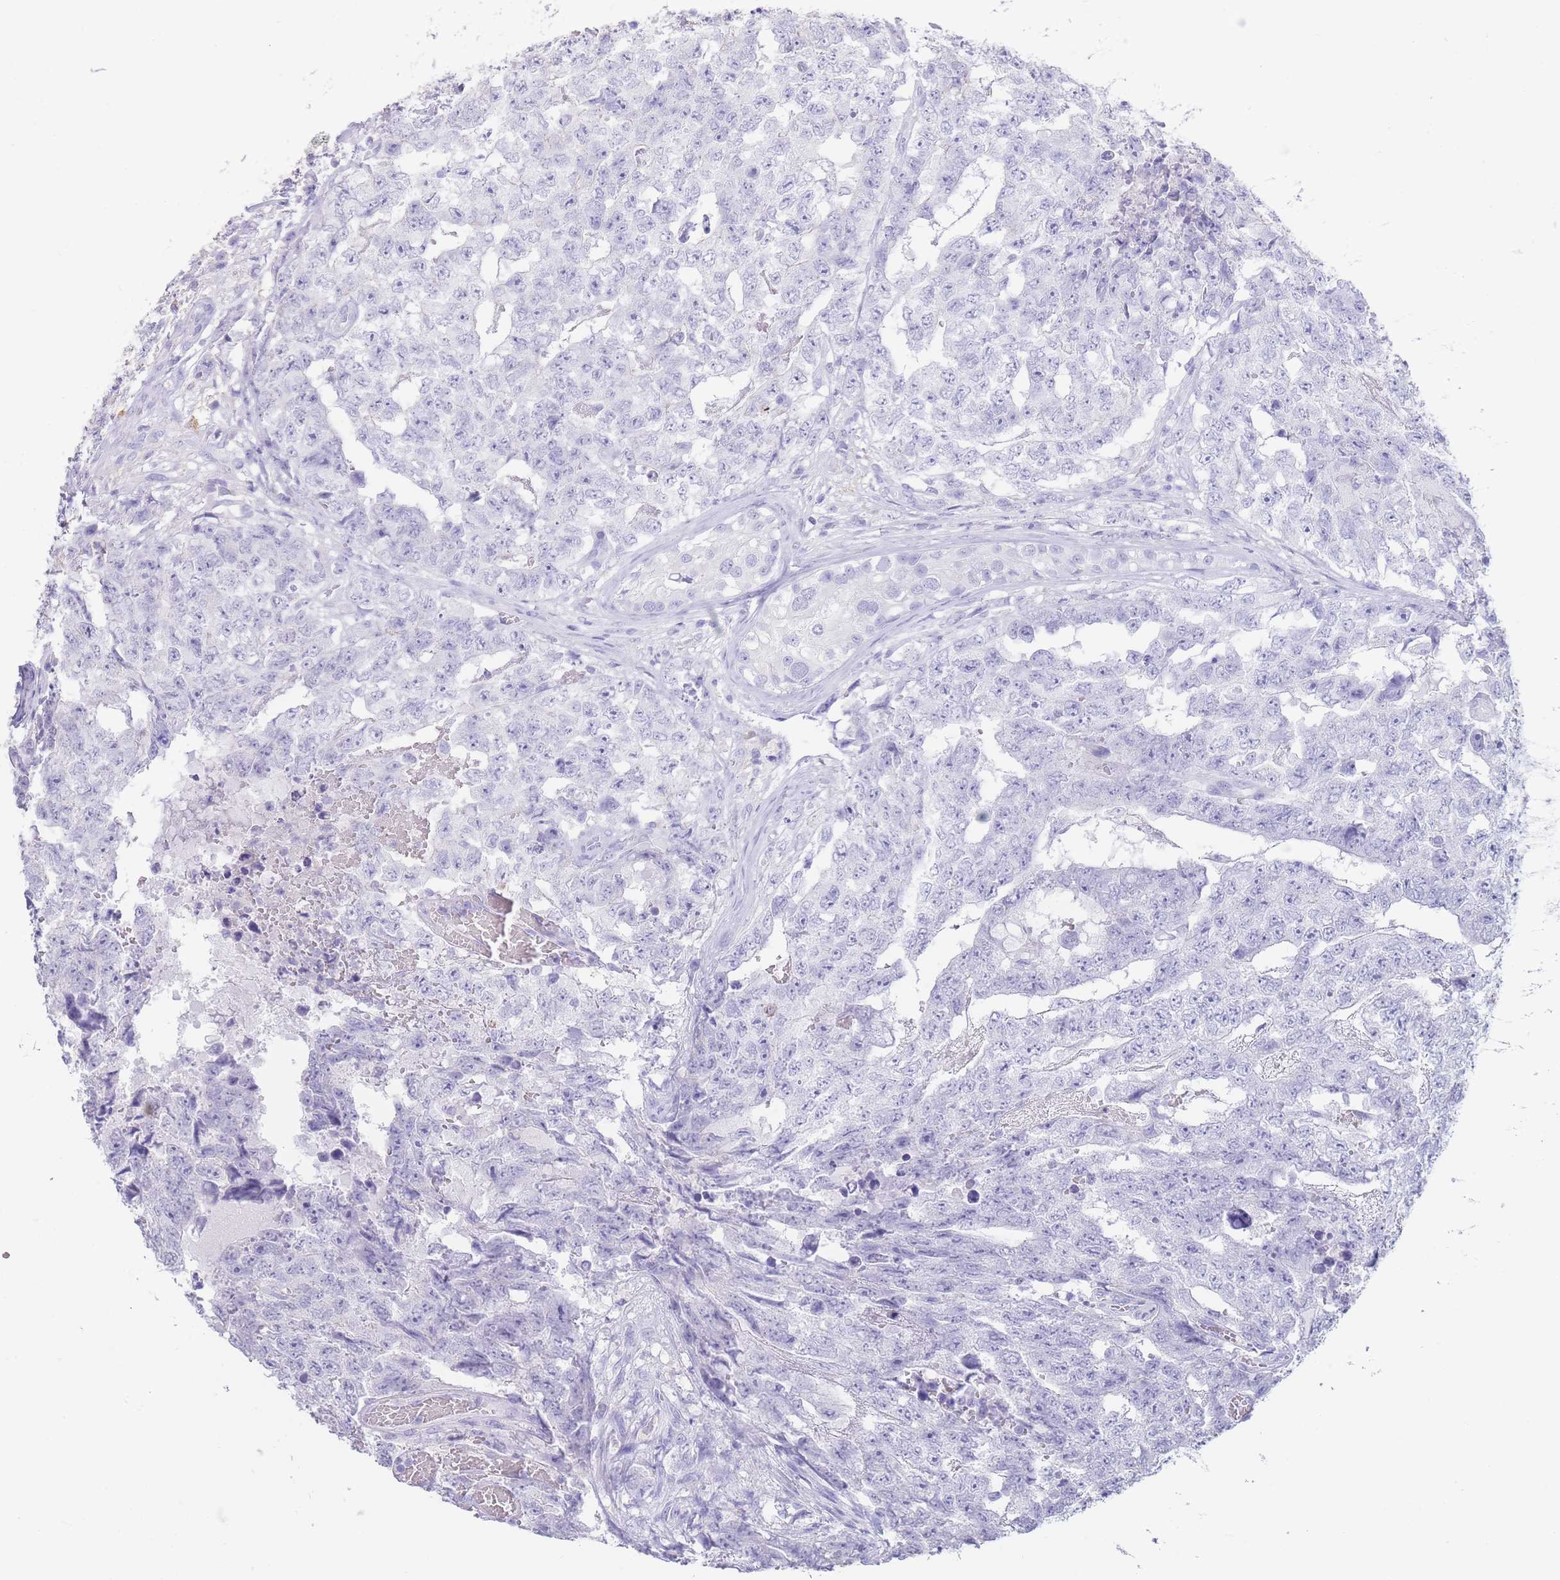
{"staining": {"intensity": "negative", "quantity": "none", "location": "none"}, "tissue": "testis cancer", "cell_type": "Tumor cells", "image_type": "cancer", "snomed": [{"axis": "morphology", "description": "Carcinoma, Embryonal, NOS"}, {"axis": "topography", "description": "Testis"}], "caption": "Histopathology image shows no significant protein positivity in tumor cells of testis cancer.", "gene": "CD37", "patient": {"sex": "male", "age": 25}}